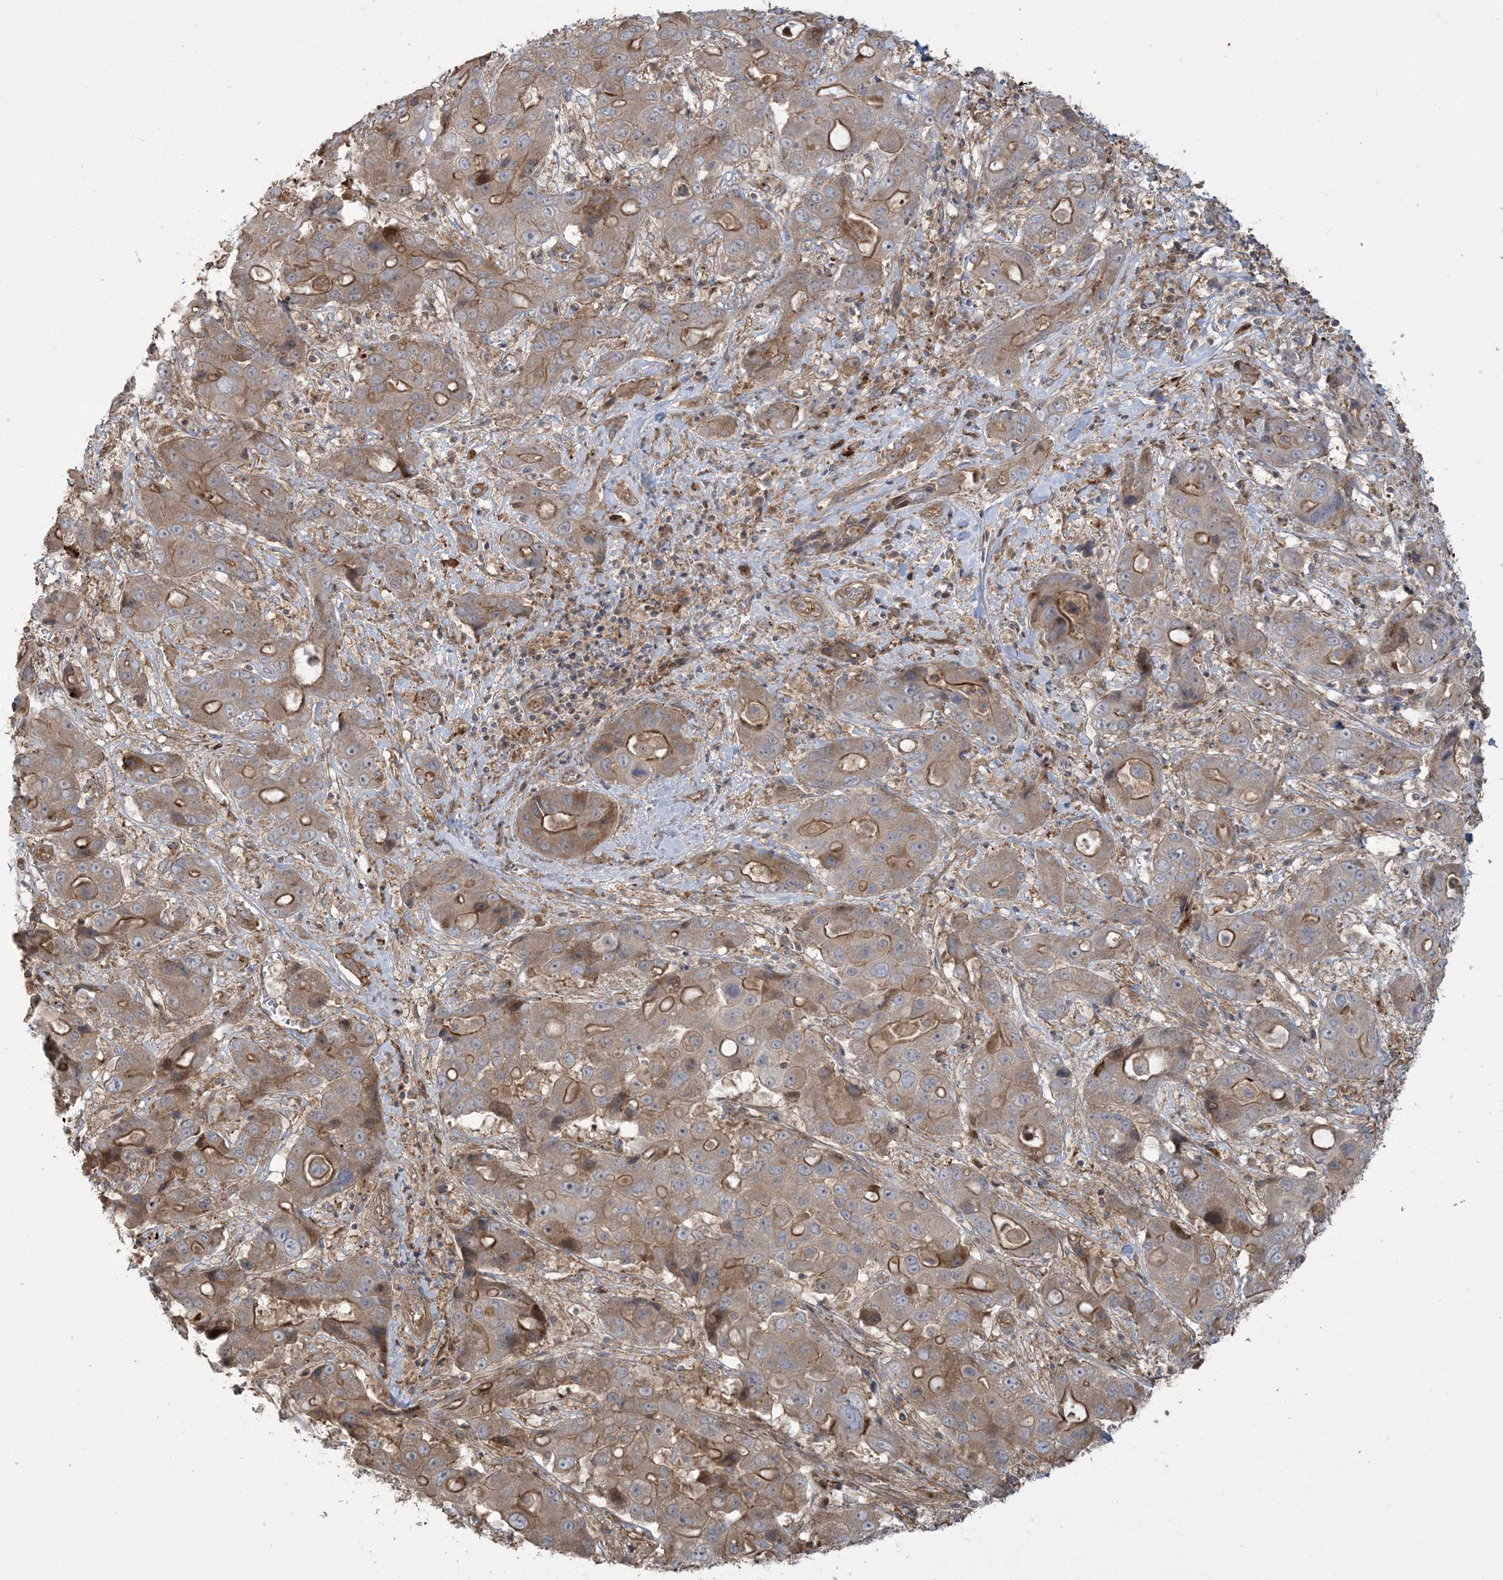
{"staining": {"intensity": "moderate", "quantity": ">75%", "location": "cytoplasmic/membranous"}, "tissue": "liver cancer", "cell_type": "Tumor cells", "image_type": "cancer", "snomed": [{"axis": "morphology", "description": "Cholangiocarcinoma"}, {"axis": "topography", "description": "Liver"}], "caption": "High-magnification brightfield microscopy of liver cancer stained with DAB (brown) and counterstained with hematoxylin (blue). tumor cells exhibit moderate cytoplasmic/membranous staining is identified in about>75% of cells.", "gene": "KLHL18", "patient": {"sex": "male", "age": 67}}